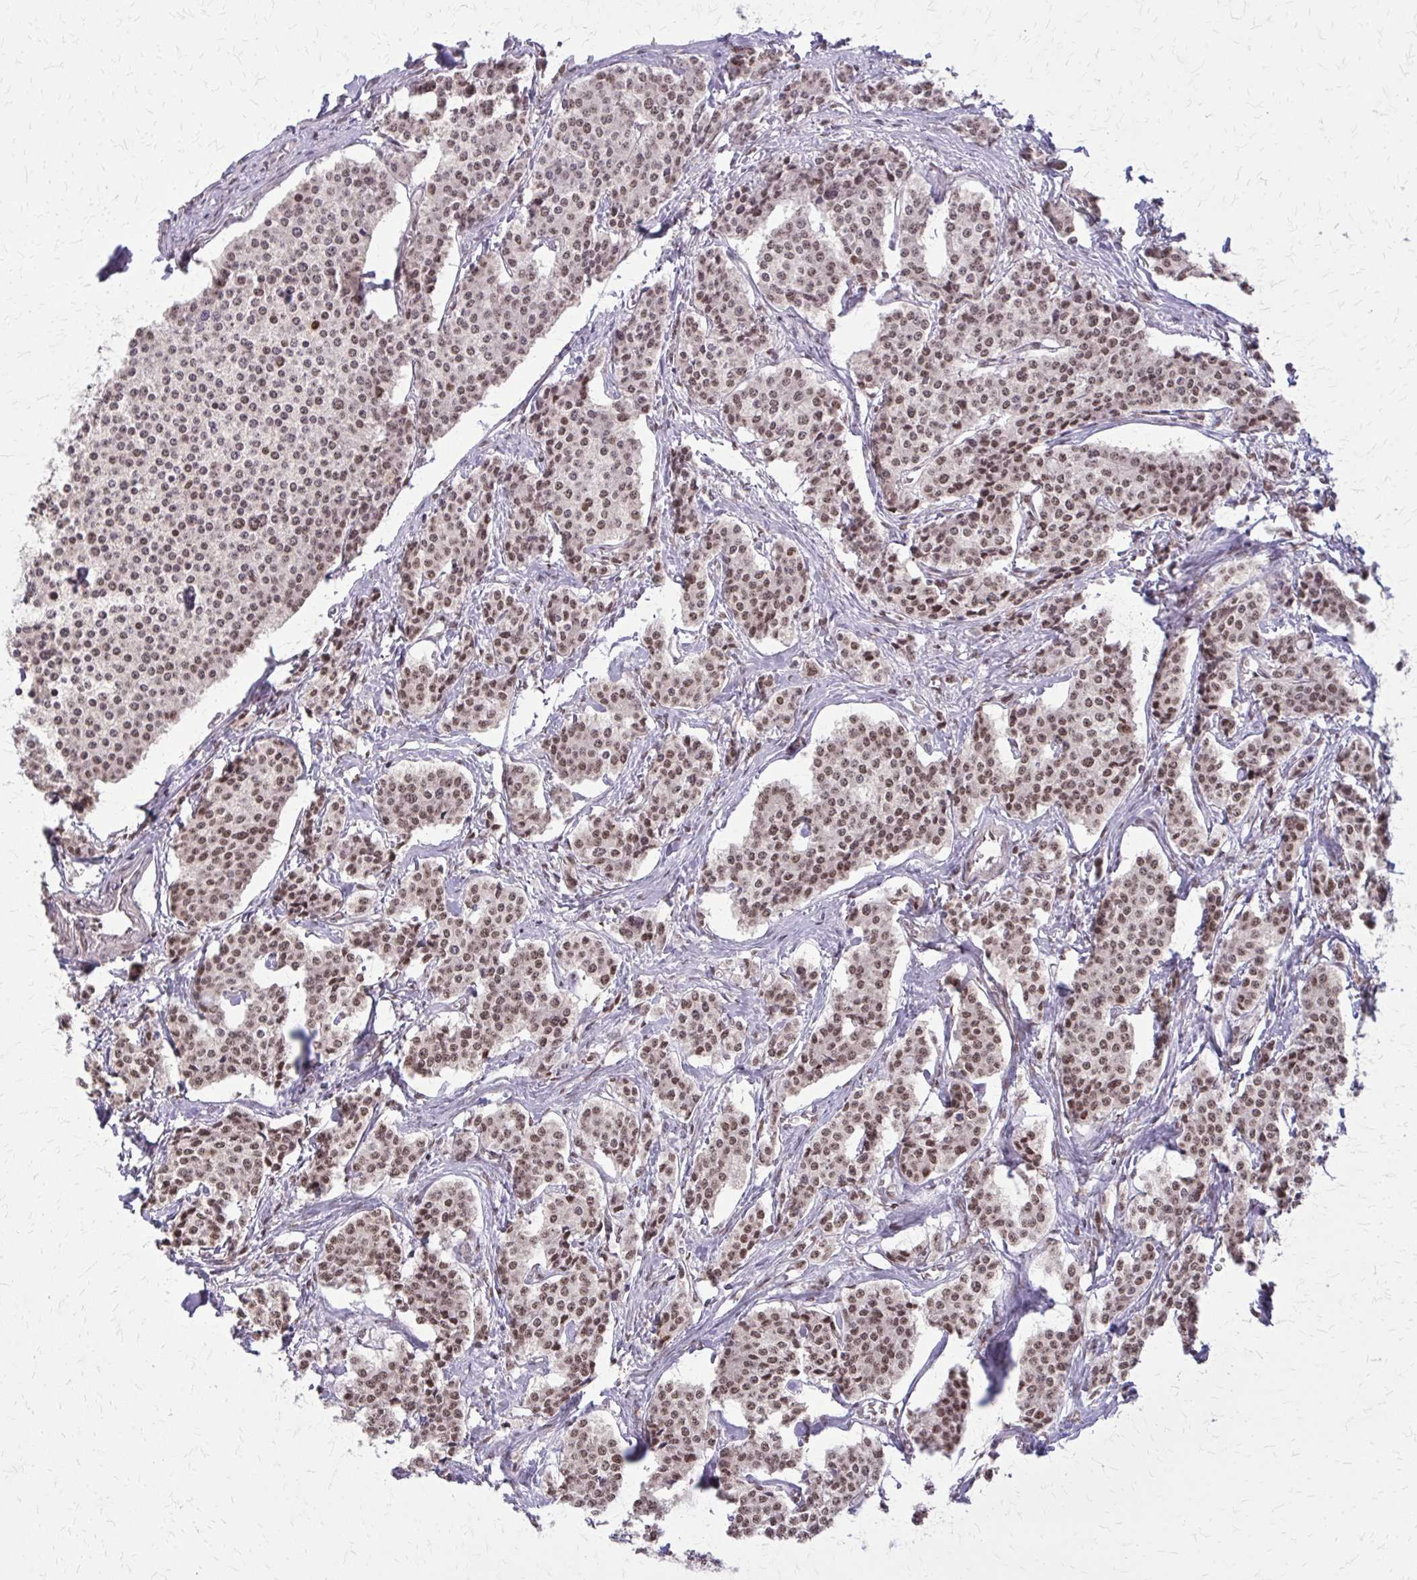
{"staining": {"intensity": "moderate", "quantity": ">75%", "location": "nuclear"}, "tissue": "carcinoid", "cell_type": "Tumor cells", "image_type": "cancer", "snomed": [{"axis": "morphology", "description": "Carcinoid, malignant, NOS"}, {"axis": "topography", "description": "Small intestine"}], "caption": "Immunohistochemical staining of malignant carcinoid demonstrates moderate nuclear protein expression in about >75% of tumor cells. (Brightfield microscopy of DAB IHC at high magnification).", "gene": "TTF1", "patient": {"sex": "female", "age": 64}}